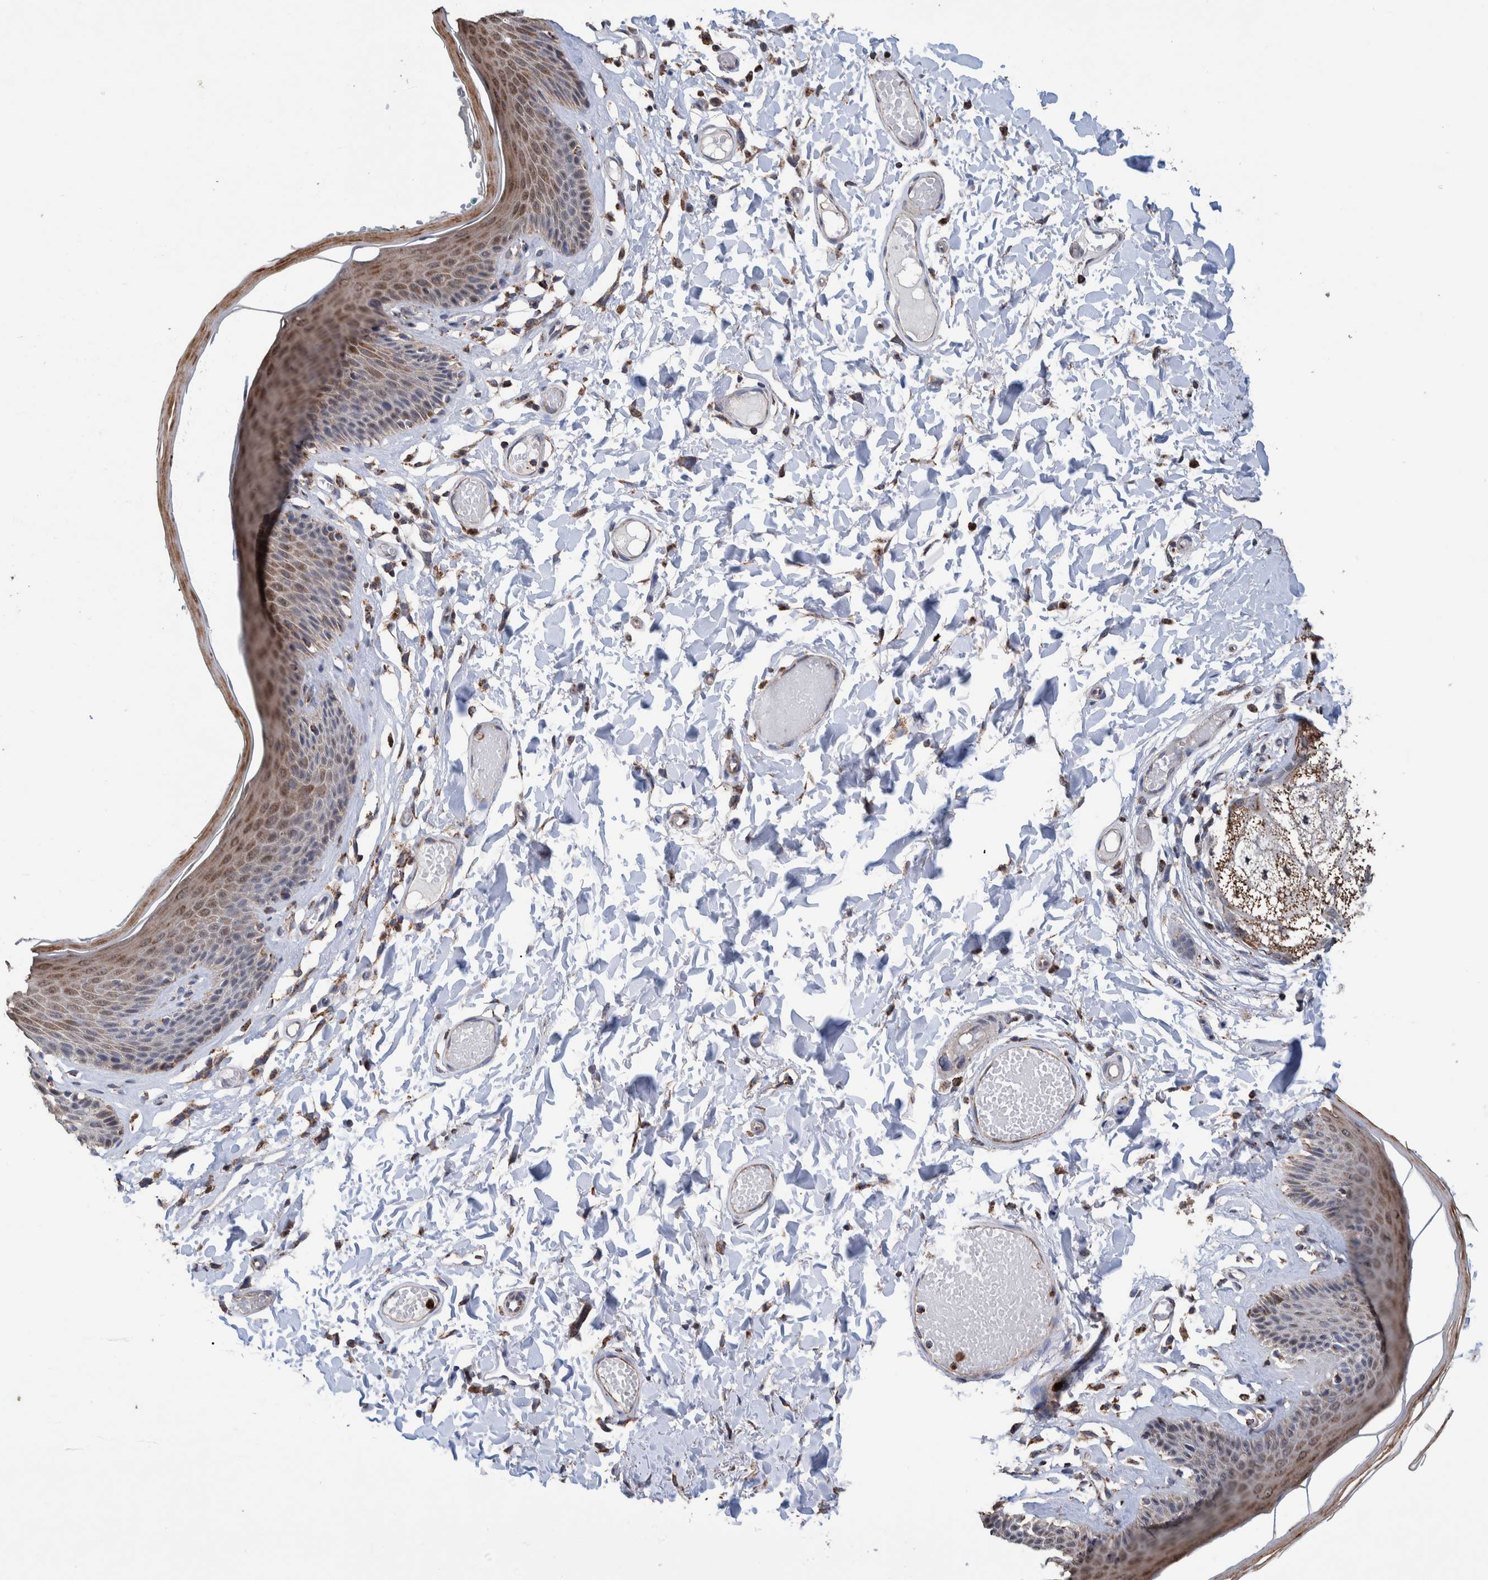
{"staining": {"intensity": "moderate", "quantity": "25%-75%", "location": "cytoplasmic/membranous"}, "tissue": "skin", "cell_type": "Epidermal cells", "image_type": "normal", "snomed": [{"axis": "morphology", "description": "Normal tissue, NOS"}, {"axis": "topography", "description": "Vulva"}], "caption": "Immunohistochemical staining of normal skin shows moderate cytoplasmic/membranous protein positivity in about 25%-75% of epidermal cells. (DAB IHC, brown staining for protein, blue staining for nuclei).", "gene": "DECR1", "patient": {"sex": "female", "age": 73}}